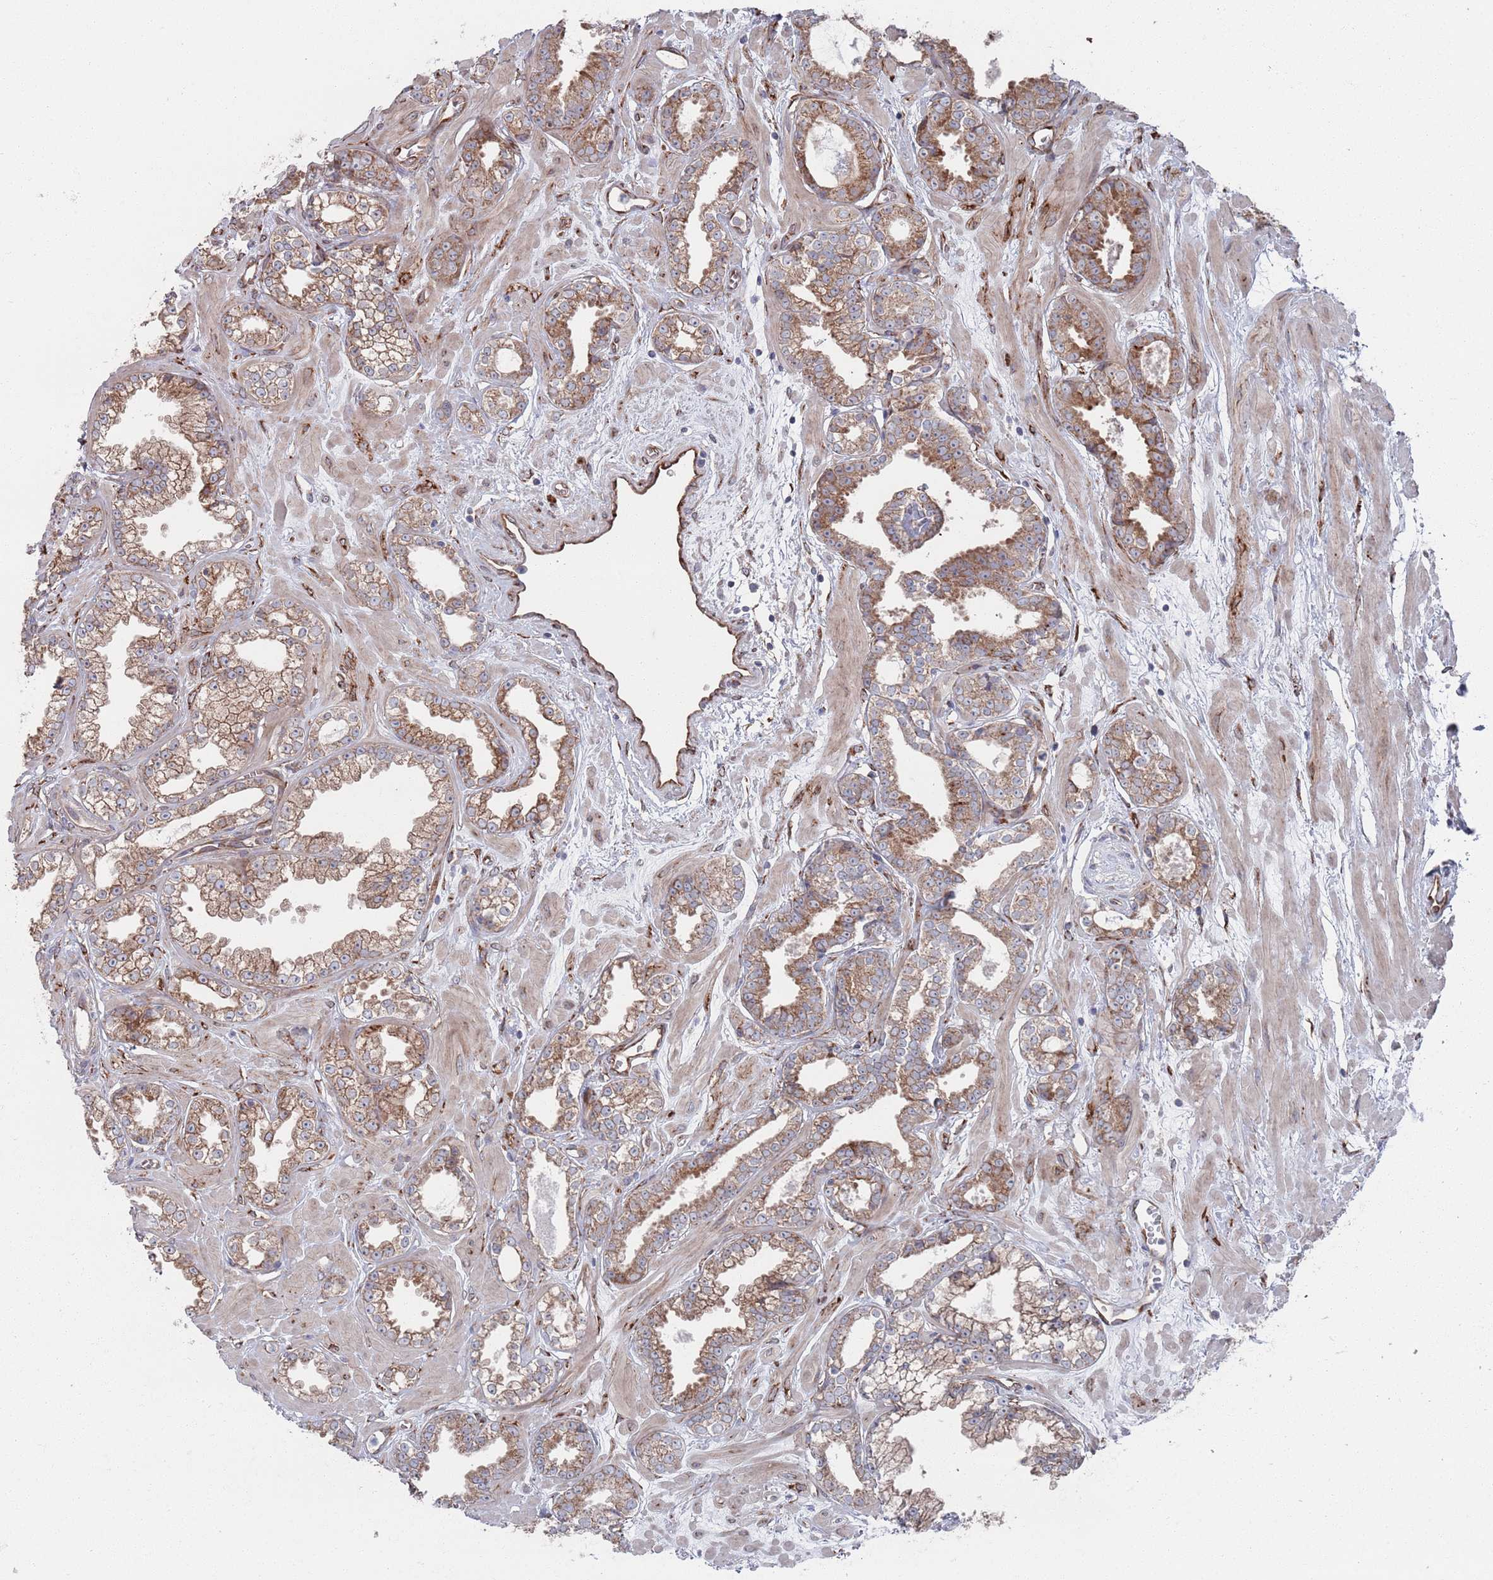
{"staining": {"intensity": "strong", "quantity": "25%-75%", "location": "cytoplasmic/membranous"}, "tissue": "prostate cancer", "cell_type": "Tumor cells", "image_type": "cancer", "snomed": [{"axis": "morphology", "description": "Adenocarcinoma, Low grade"}, {"axis": "topography", "description": "Prostate"}], "caption": "An image showing strong cytoplasmic/membranous expression in about 25%-75% of tumor cells in adenocarcinoma (low-grade) (prostate), as visualized by brown immunohistochemical staining.", "gene": "CCDC106", "patient": {"sex": "male", "age": 60}}